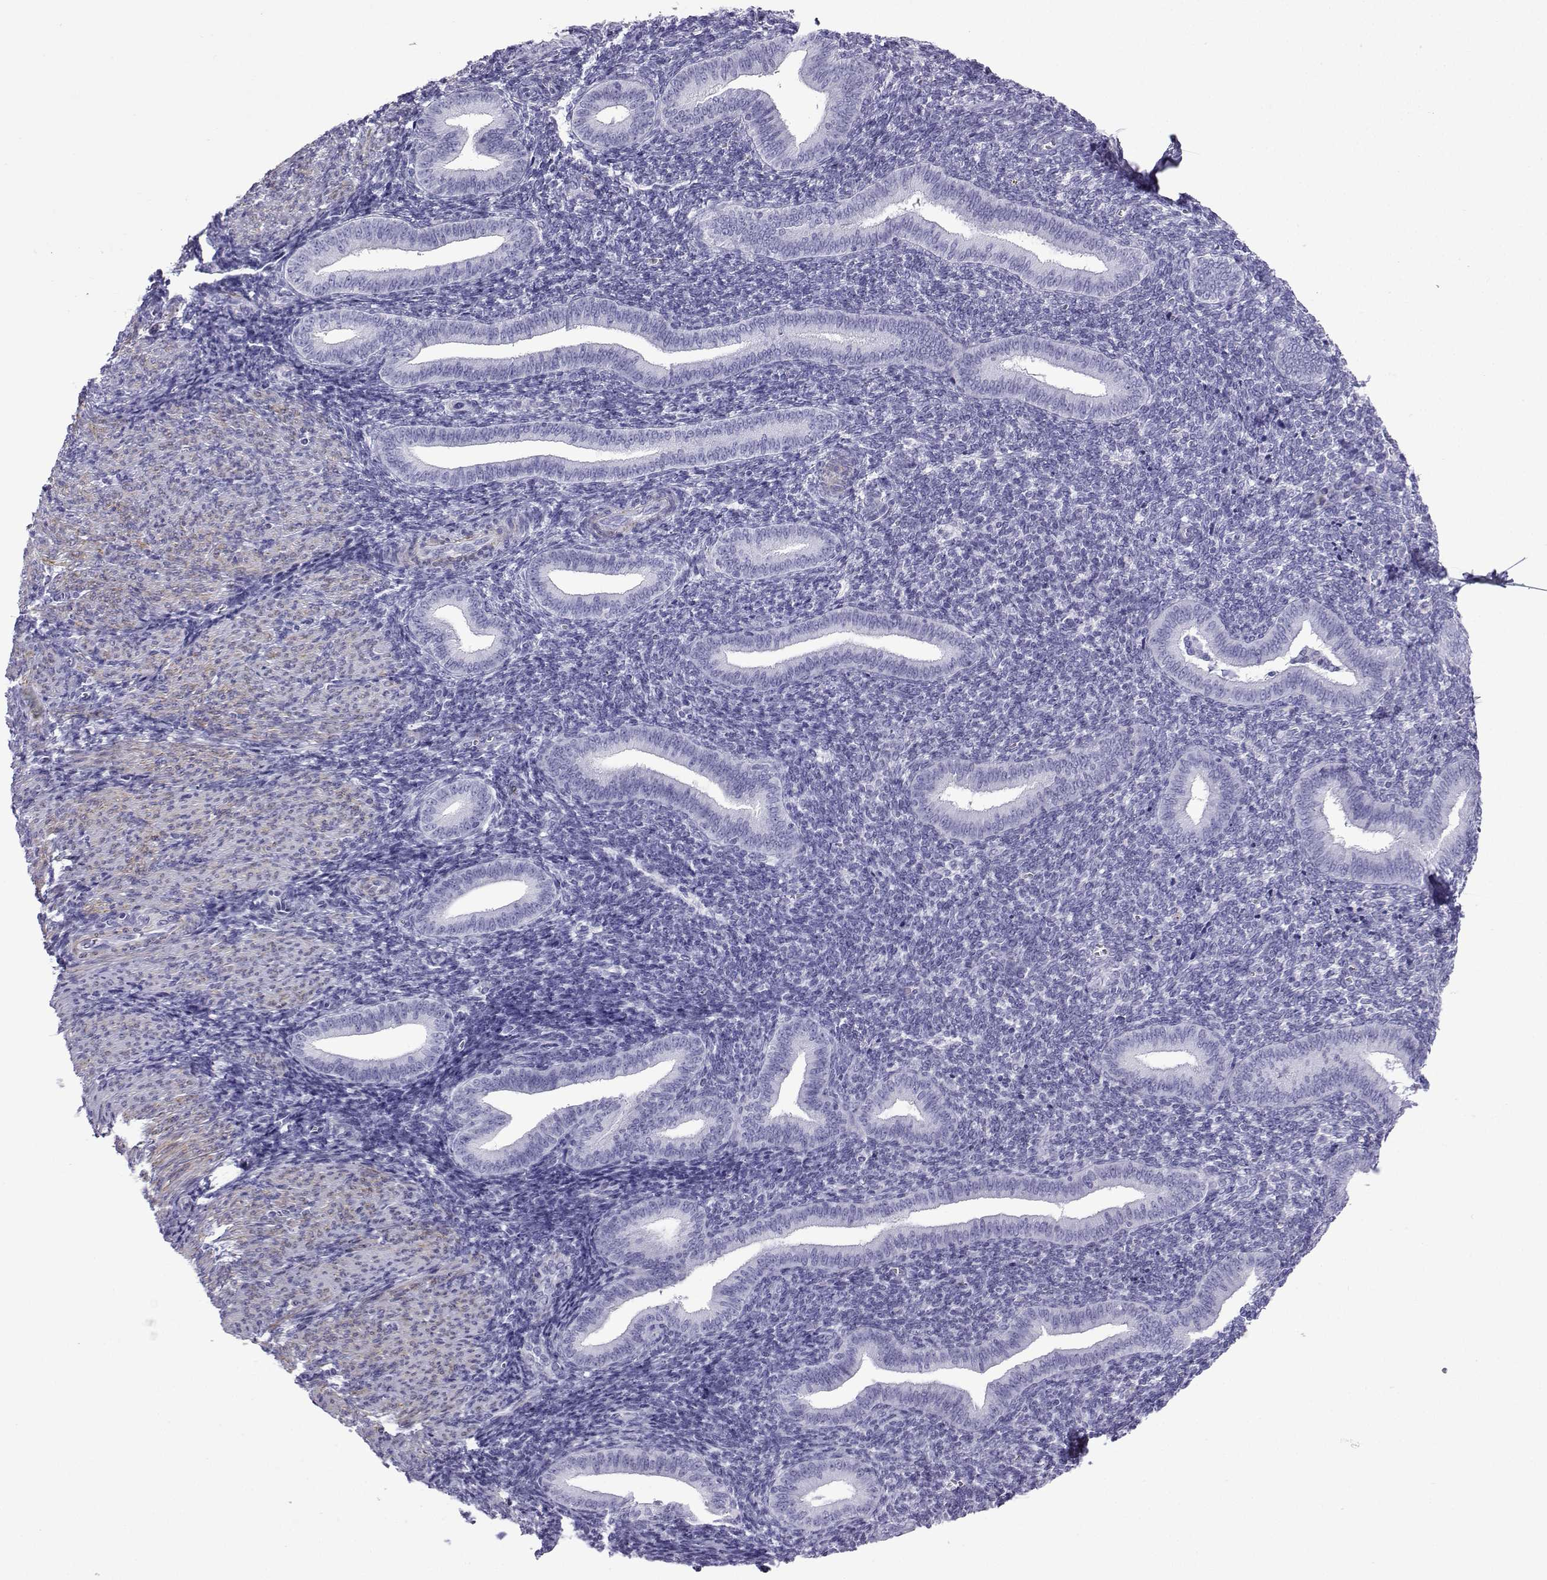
{"staining": {"intensity": "negative", "quantity": "none", "location": "none"}, "tissue": "endometrium", "cell_type": "Cells in endometrial stroma", "image_type": "normal", "snomed": [{"axis": "morphology", "description": "Normal tissue, NOS"}, {"axis": "topography", "description": "Endometrium"}], "caption": "Cells in endometrial stroma show no significant protein expression in benign endometrium. The staining is performed using DAB brown chromogen with nuclei counter-stained in using hematoxylin.", "gene": "KCNF1", "patient": {"sex": "female", "age": 25}}